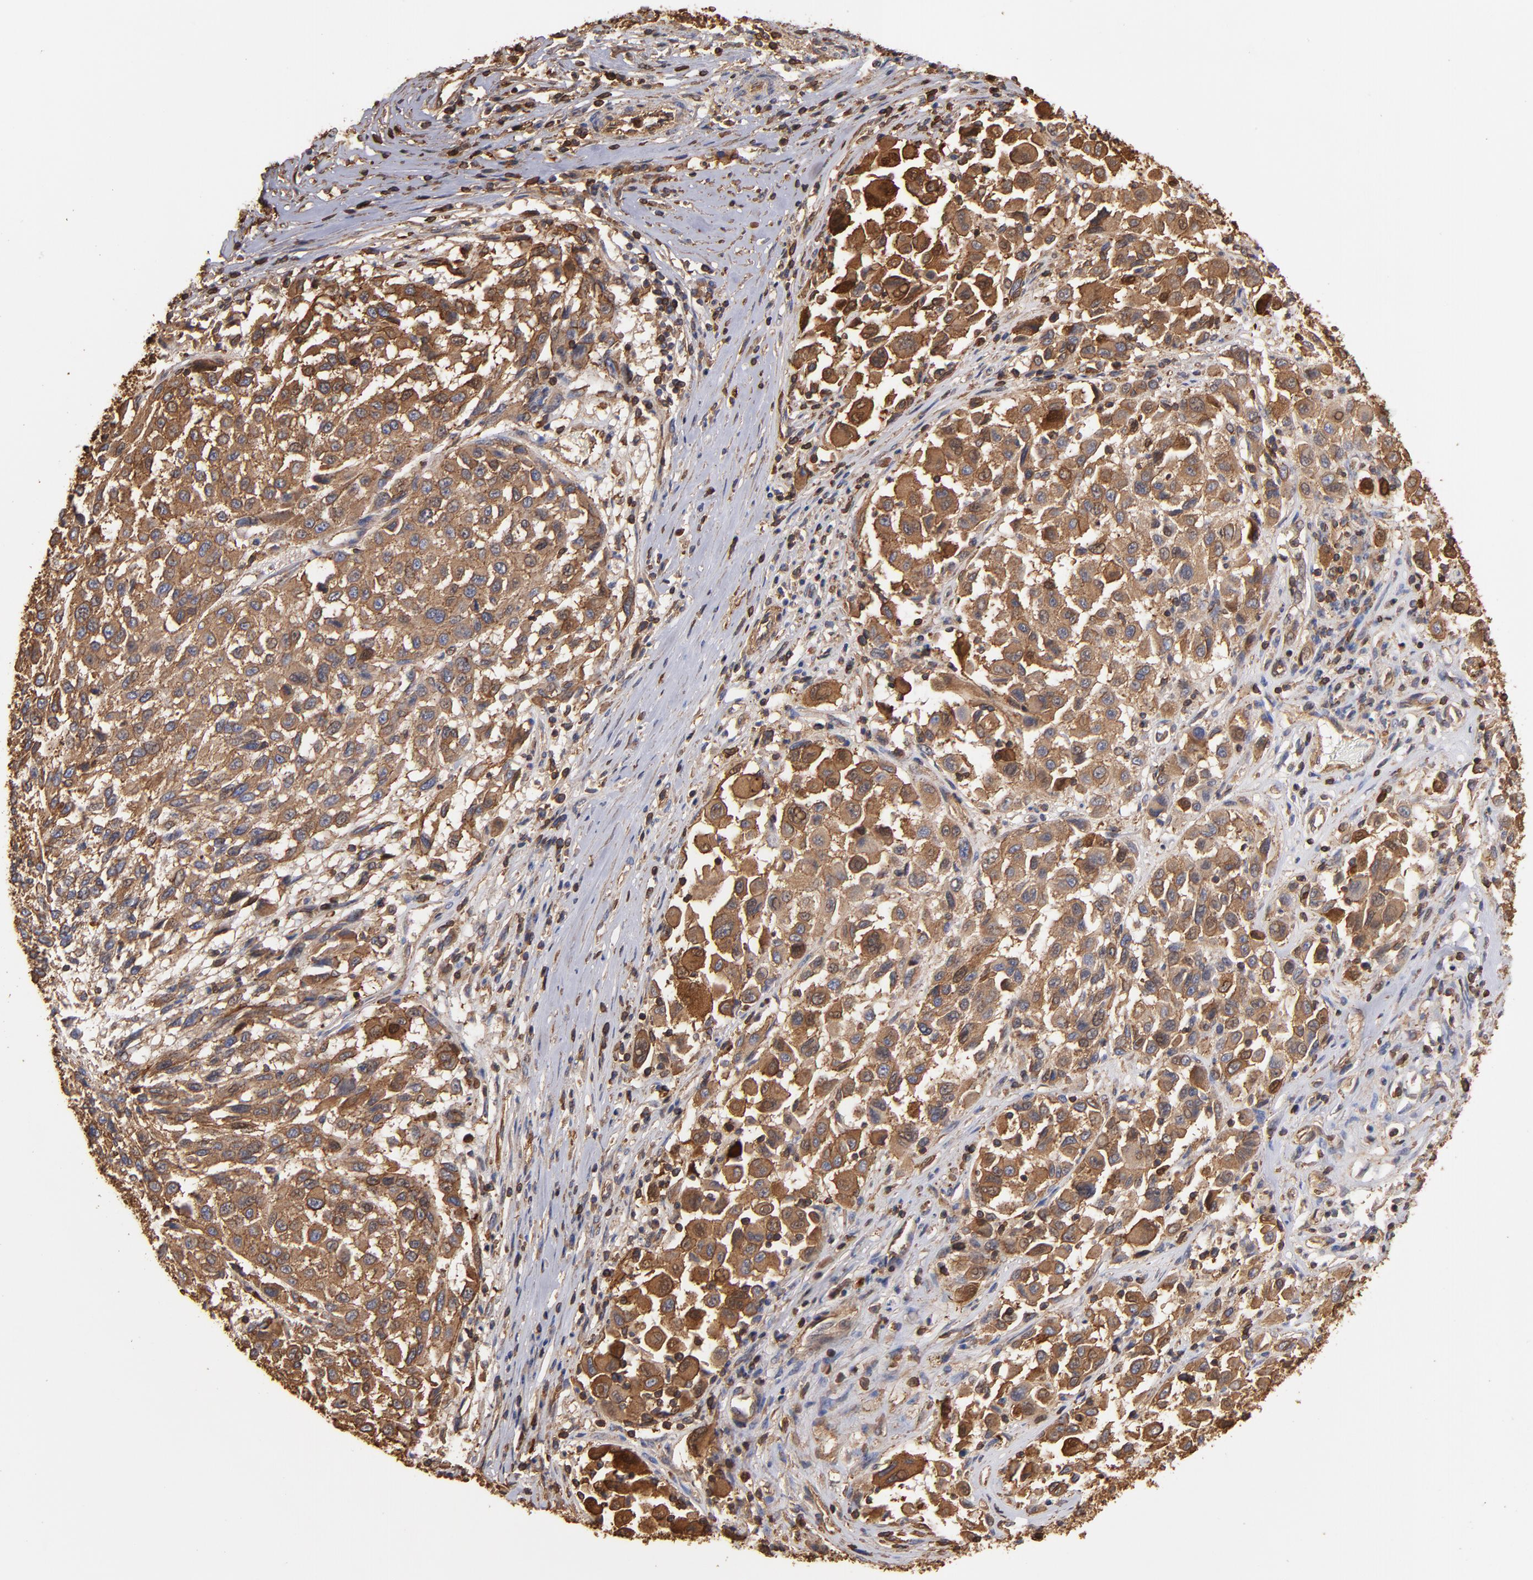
{"staining": {"intensity": "moderate", "quantity": ">75%", "location": "cytoplasmic/membranous"}, "tissue": "melanoma", "cell_type": "Tumor cells", "image_type": "cancer", "snomed": [{"axis": "morphology", "description": "Malignant melanoma, Metastatic site"}, {"axis": "topography", "description": "Lymph node"}], "caption": "Protein expression analysis of malignant melanoma (metastatic site) demonstrates moderate cytoplasmic/membranous expression in about >75% of tumor cells.", "gene": "ACTN4", "patient": {"sex": "male", "age": 61}}